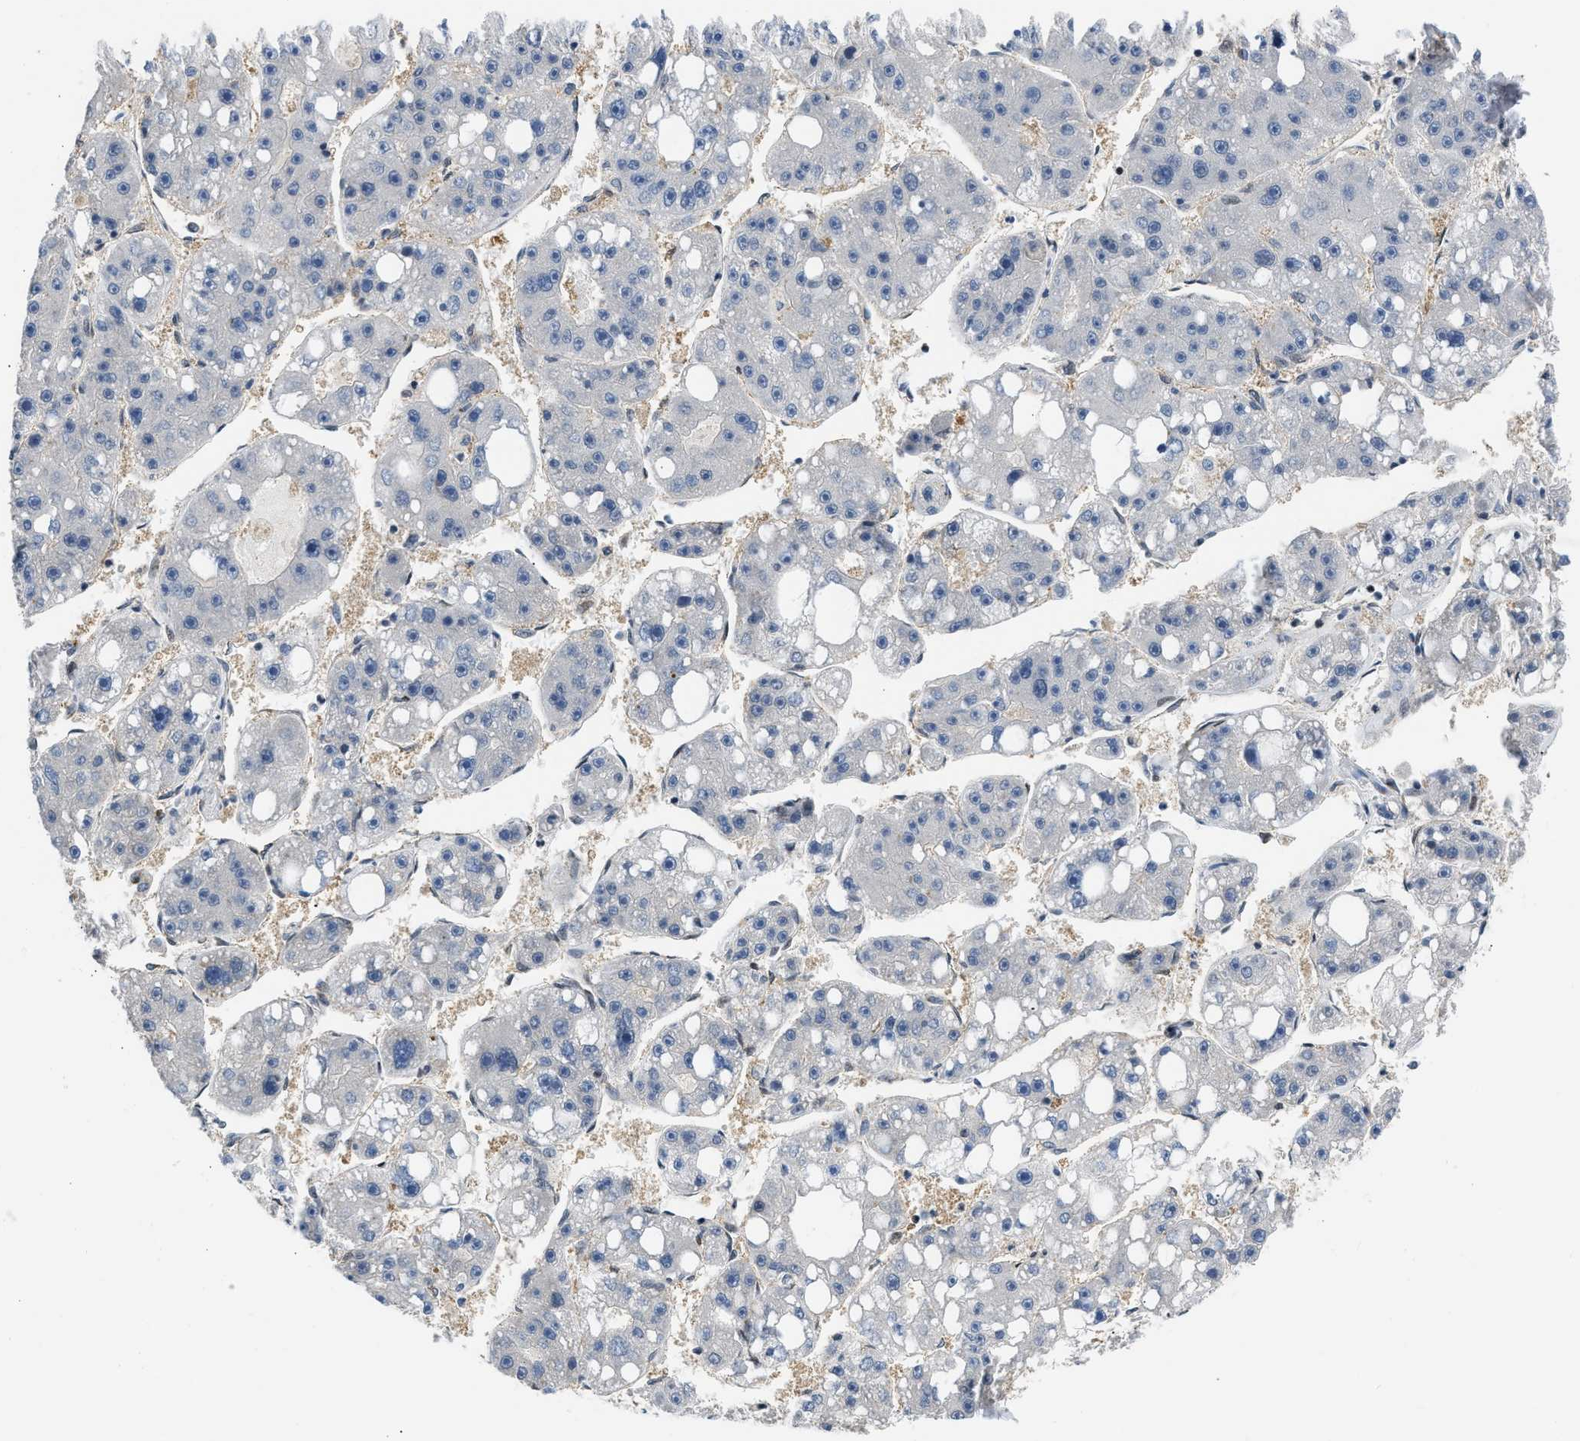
{"staining": {"intensity": "negative", "quantity": "none", "location": "none"}, "tissue": "liver cancer", "cell_type": "Tumor cells", "image_type": "cancer", "snomed": [{"axis": "morphology", "description": "Carcinoma, Hepatocellular, NOS"}, {"axis": "topography", "description": "Liver"}], "caption": "IHC image of human hepatocellular carcinoma (liver) stained for a protein (brown), which demonstrates no positivity in tumor cells. (DAB (3,3'-diaminobenzidine) immunohistochemistry (IHC), high magnification).", "gene": "OLIG3", "patient": {"sex": "female", "age": 61}}